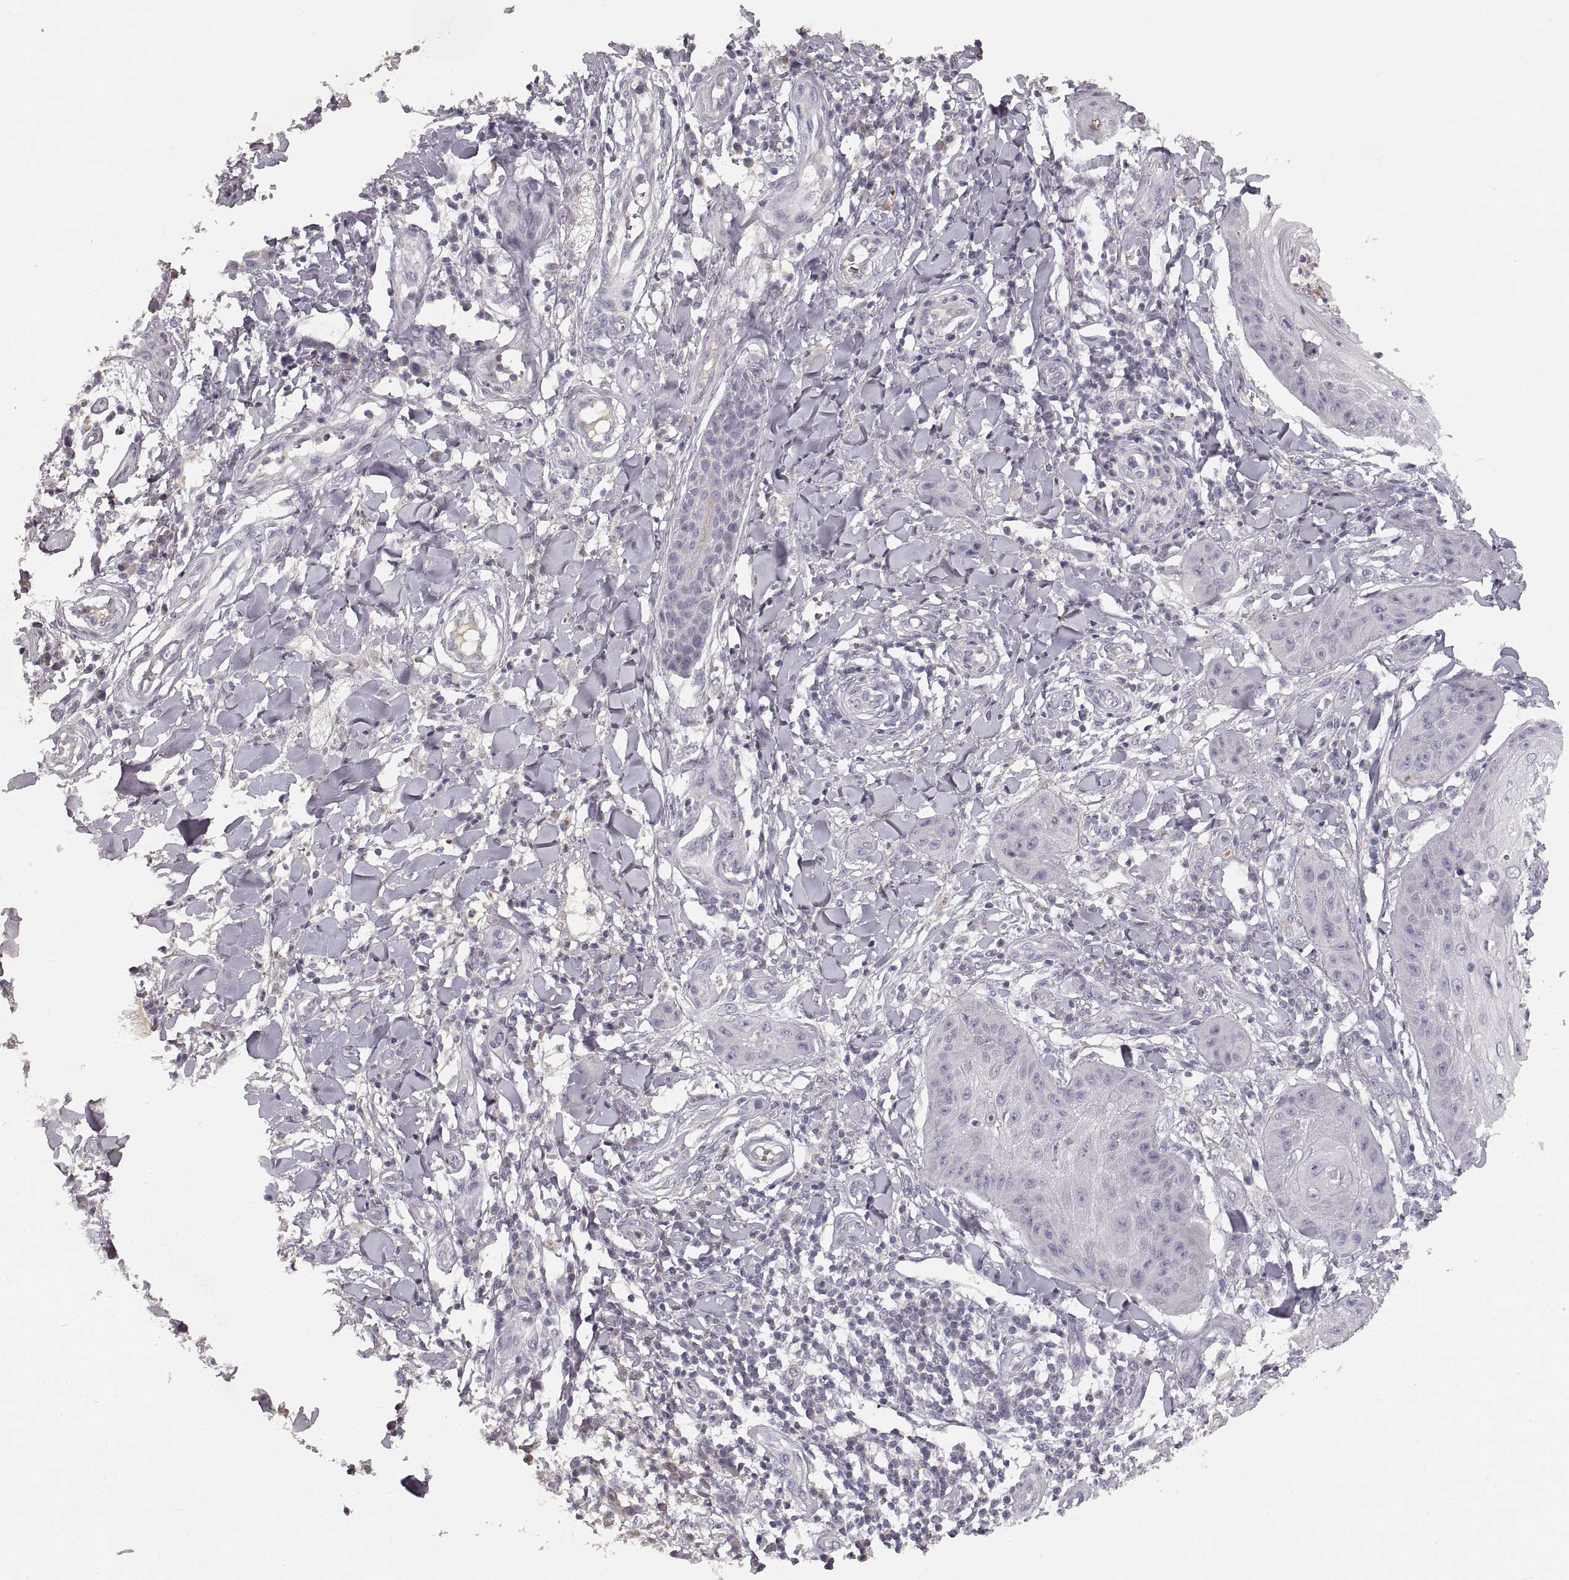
{"staining": {"intensity": "negative", "quantity": "none", "location": "none"}, "tissue": "skin cancer", "cell_type": "Tumor cells", "image_type": "cancer", "snomed": [{"axis": "morphology", "description": "Squamous cell carcinoma, NOS"}, {"axis": "topography", "description": "Skin"}], "caption": "This image is of skin cancer (squamous cell carcinoma) stained with immunohistochemistry (IHC) to label a protein in brown with the nuclei are counter-stained blue. There is no staining in tumor cells.", "gene": "RUNDC3A", "patient": {"sex": "male", "age": 70}}